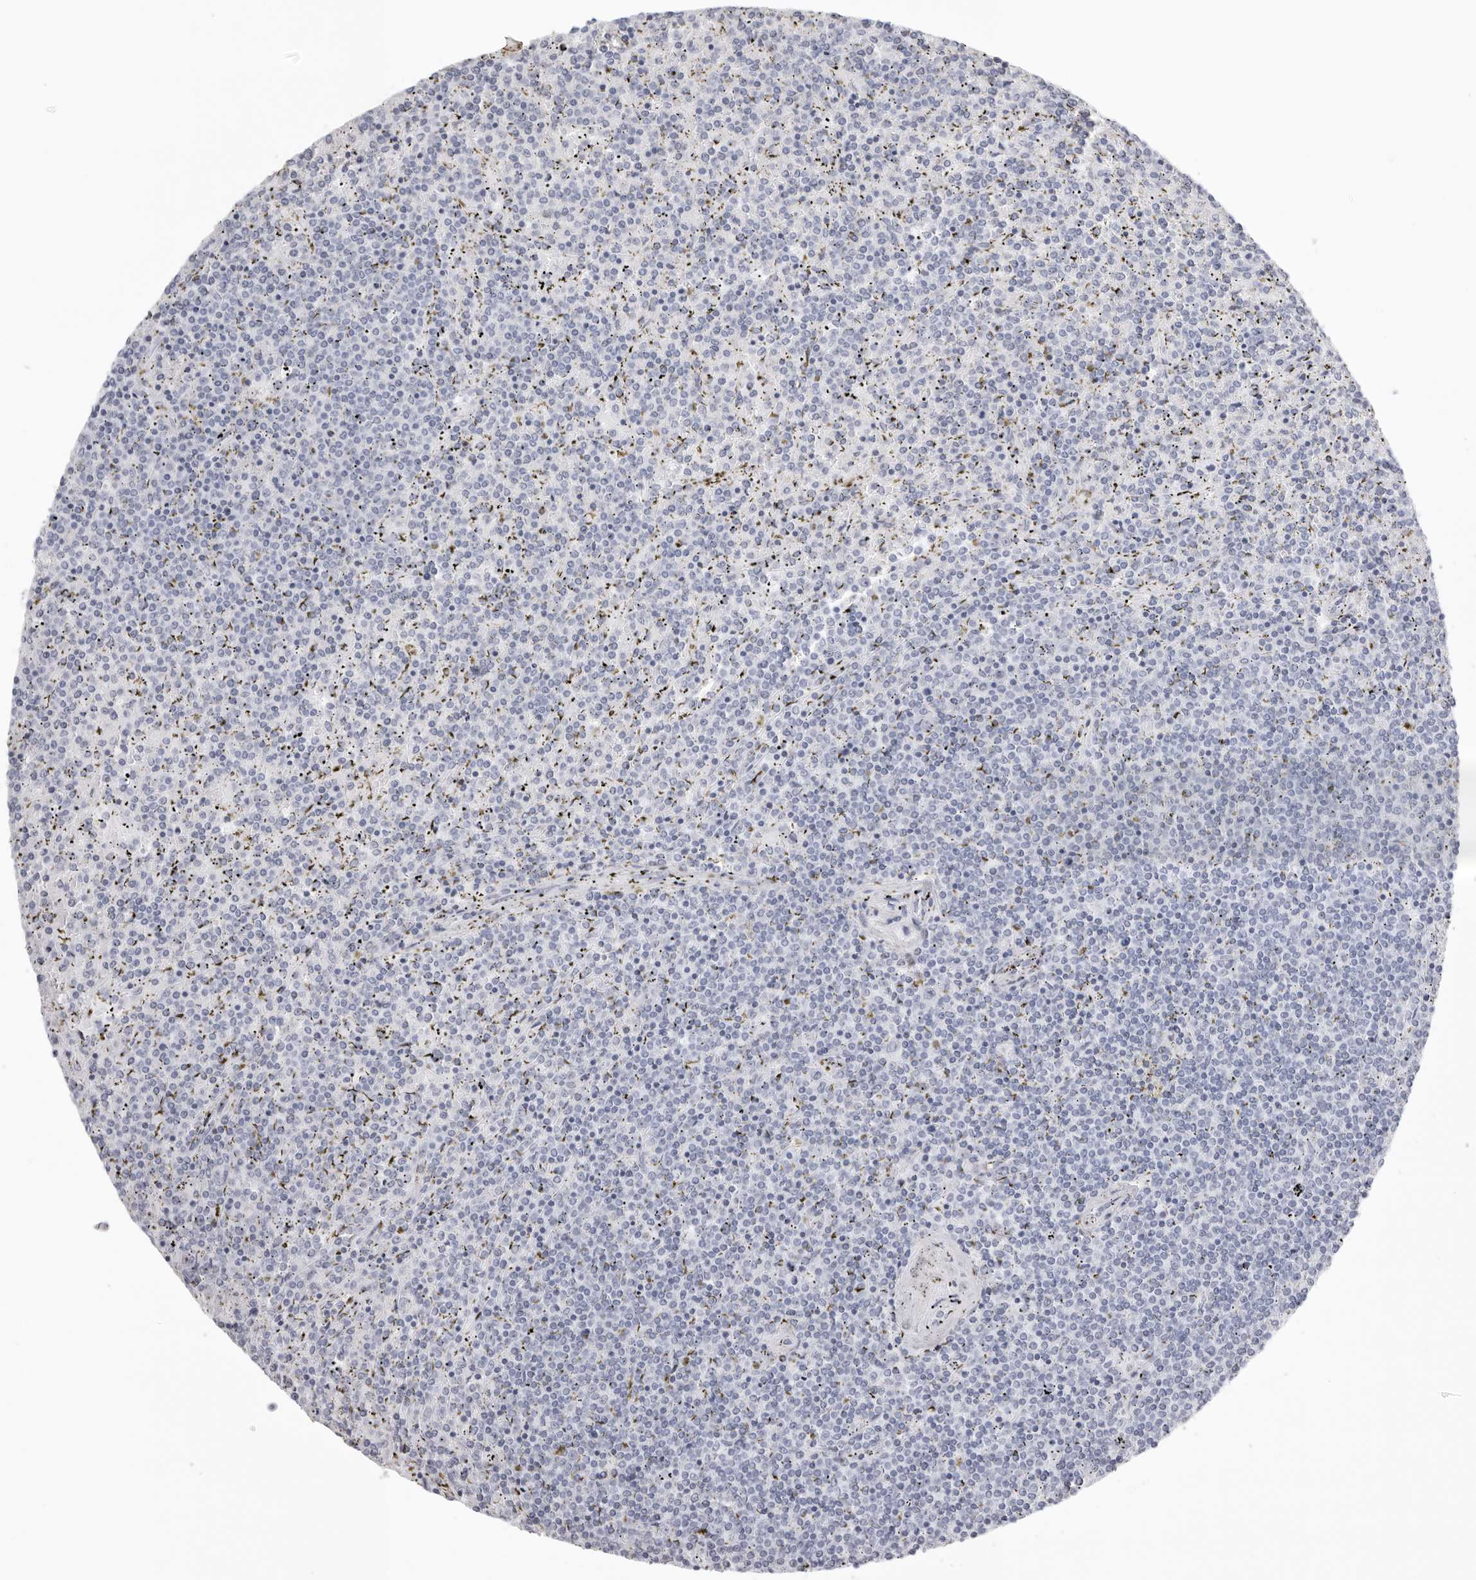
{"staining": {"intensity": "negative", "quantity": "none", "location": "none"}, "tissue": "lymphoma", "cell_type": "Tumor cells", "image_type": "cancer", "snomed": [{"axis": "morphology", "description": "Malignant lymphoma, non-Hodgkin's type, Low grade"}, {"axis": "topography", "description": "Spleen"}], "caption": "IHC of human lymphoma displays no expression in tumor cells.", "gene": "KLK9", "patient": {"sex": "female", "age": 19}}